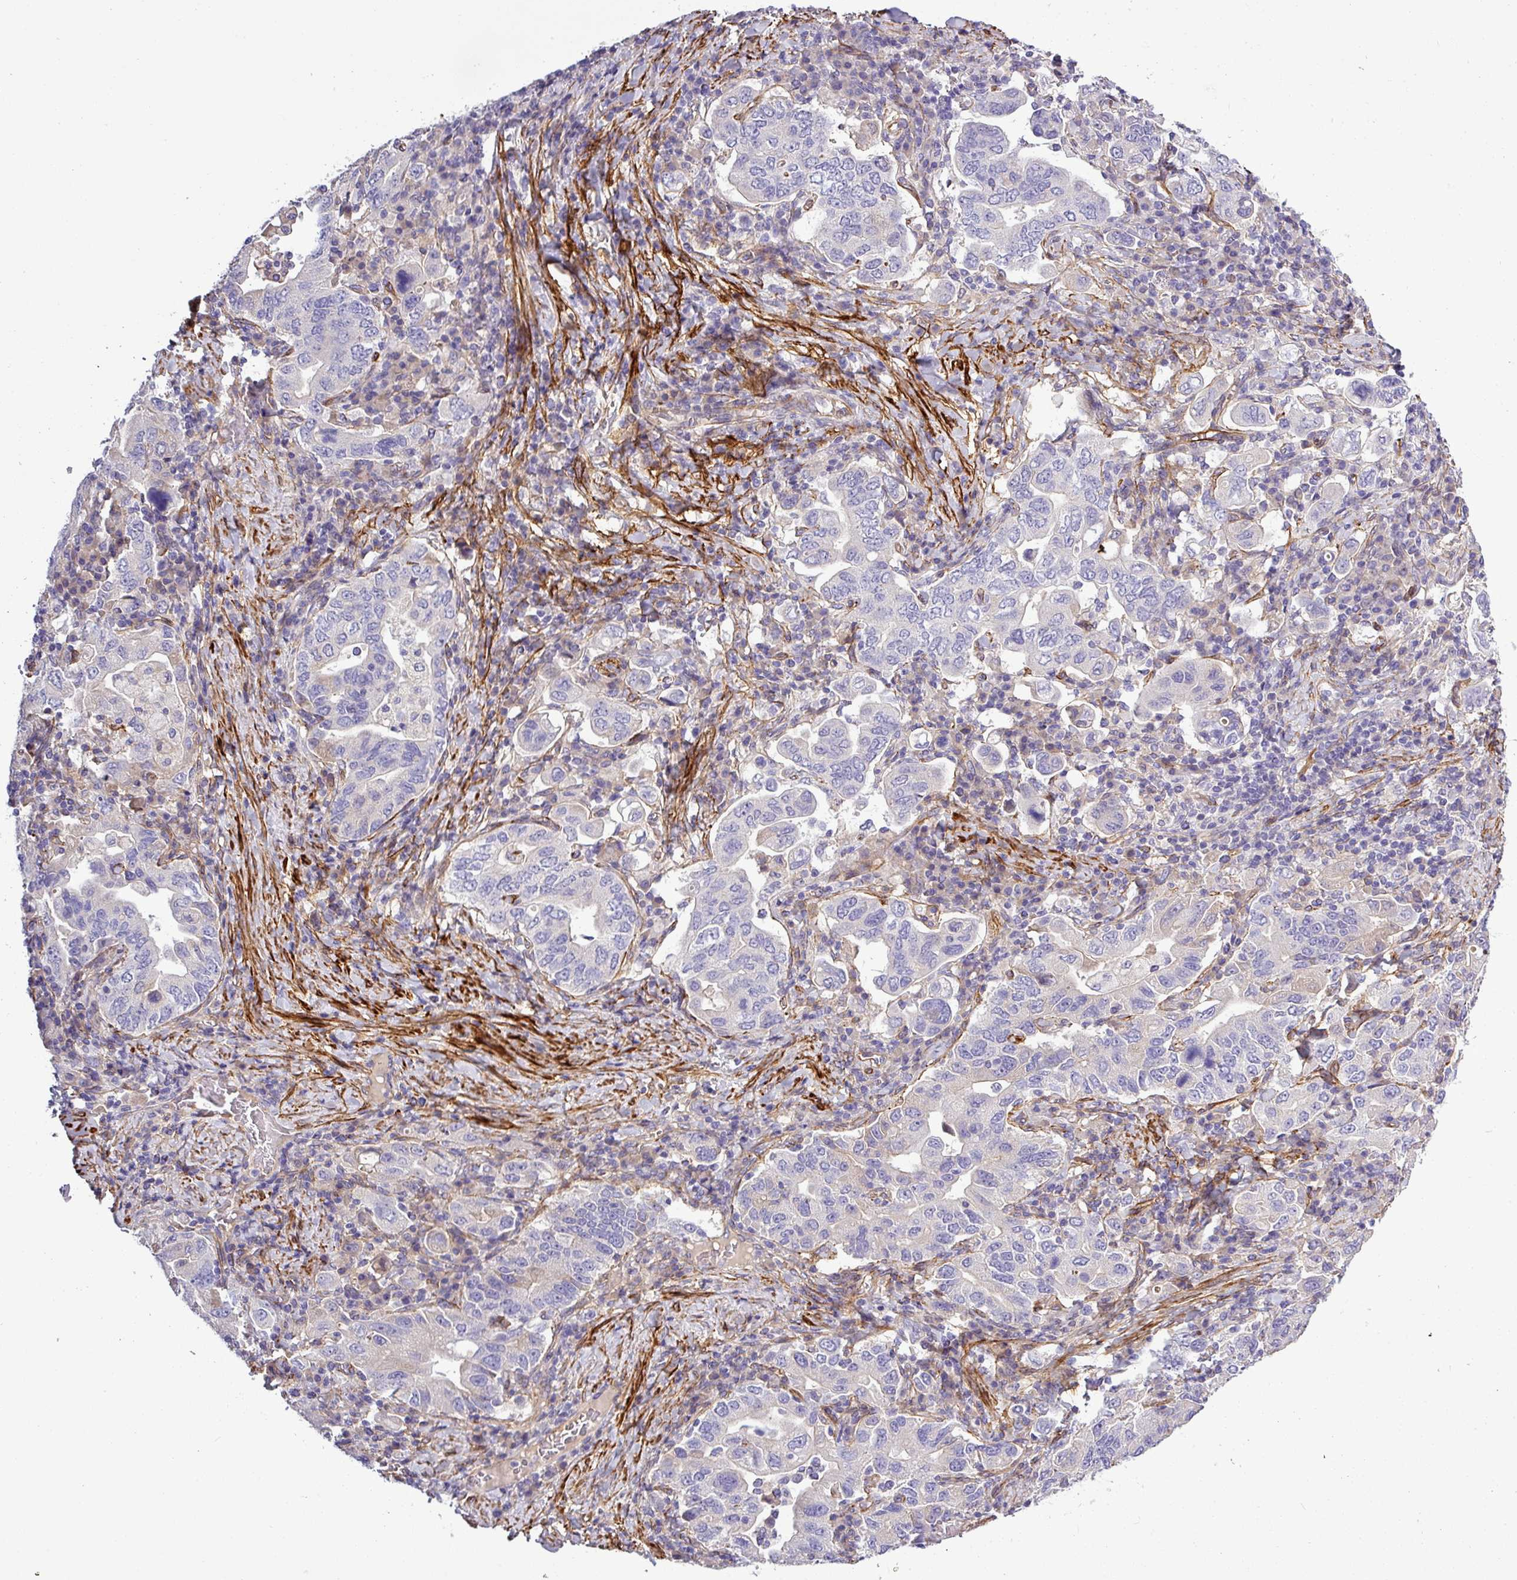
{"staining": {"intensity": "negative", "quantity": "none", "location": "none"}, "tissue": "stomach cancer", "cell_type": "Tumor cells", "image_type": "cancer", "snomed": [{"axis": "morphology", "description": "Adenocarcinoma, NOS"}, {"axis": "topography", "description": "Stomach, upper"}, {"axis": "topography", "description": "Stomach"}], "caption": "The histopathology image exhibits no significant expression in tumor cells of stomach cancer (adenocarcinoma).", "gene": "PARD6A", "patient": {"sex": "male", "age": 62}}